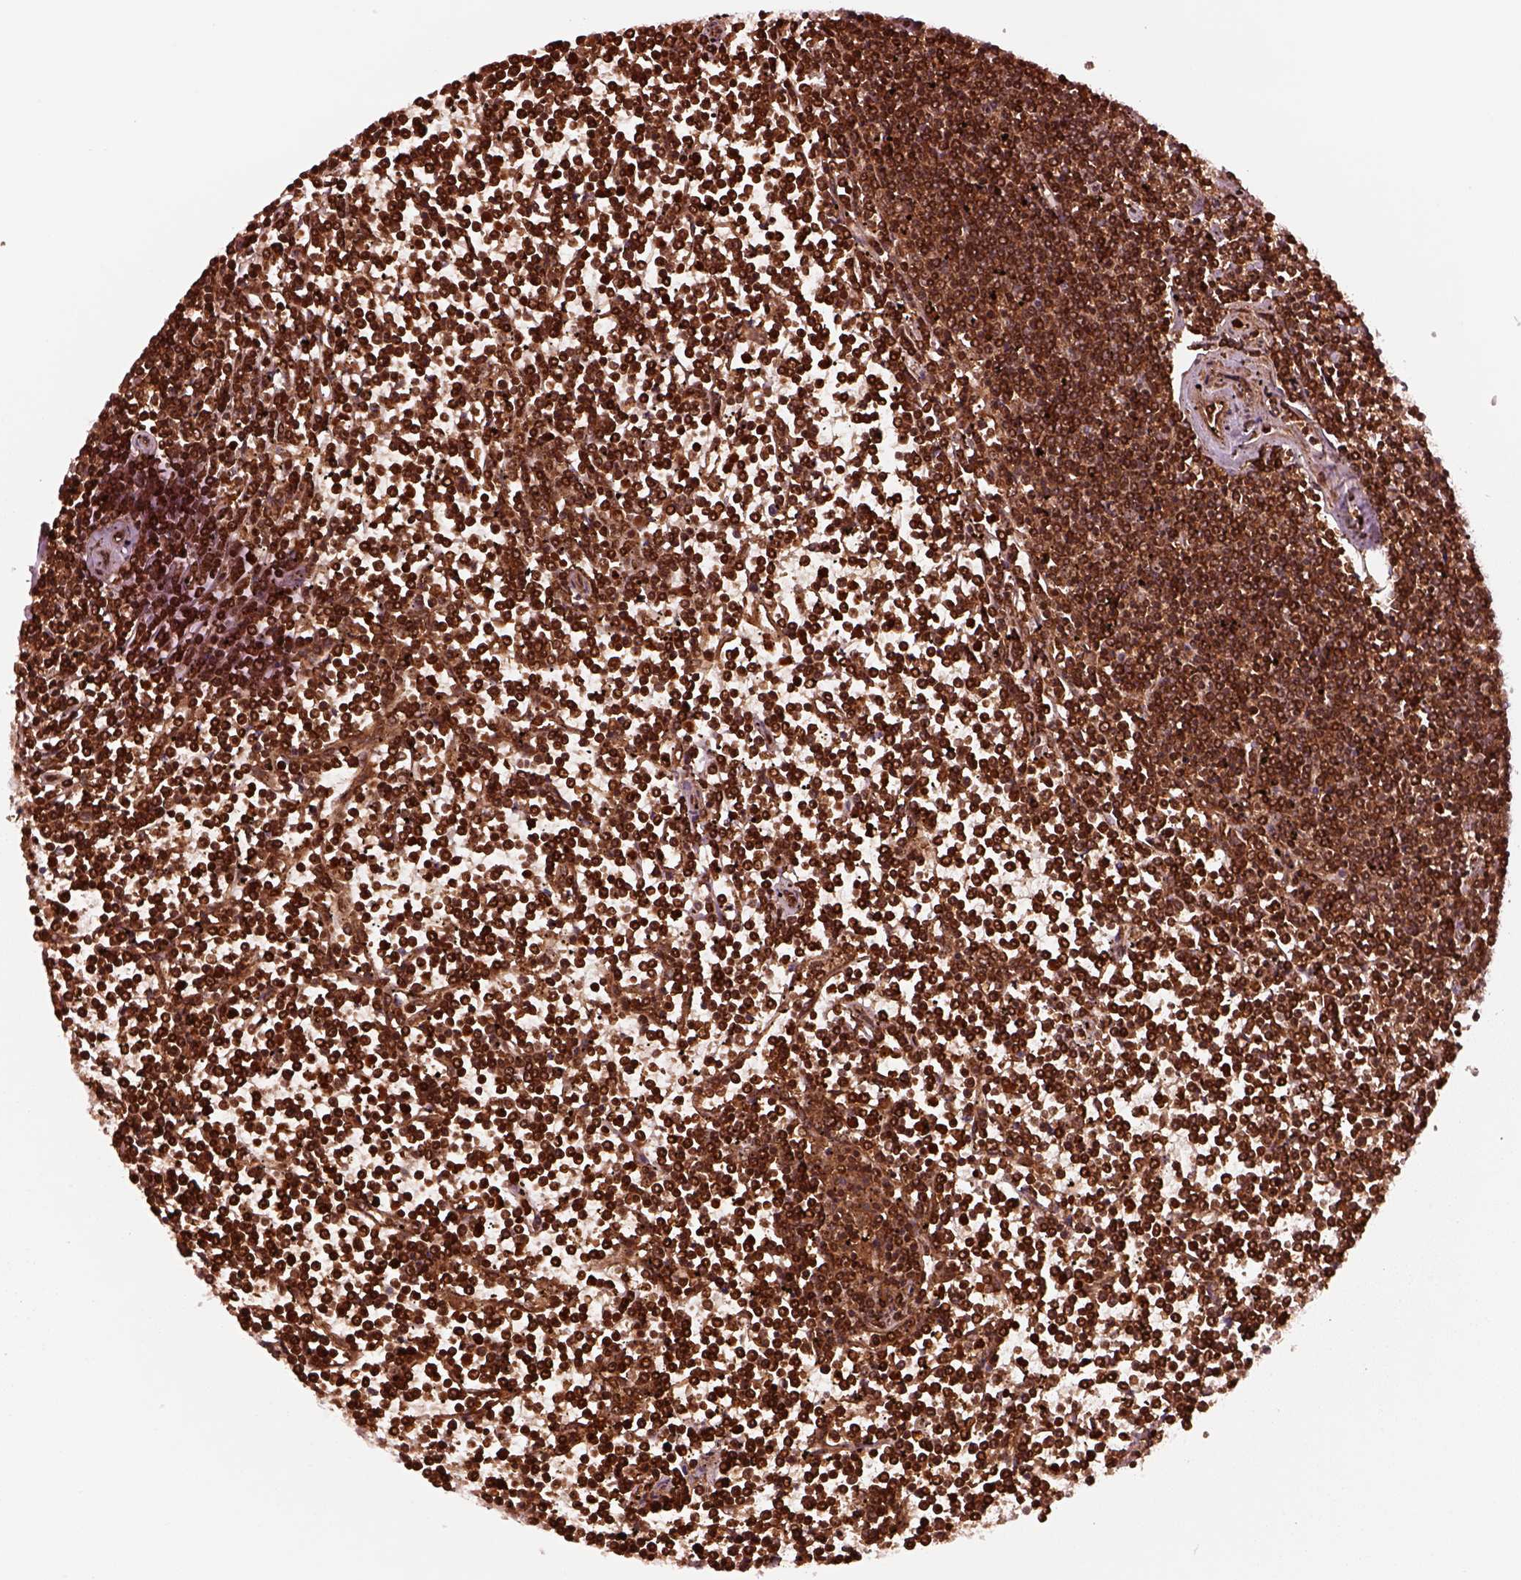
{"staining": {"intensity": "strong", "quantity": ">75%", "location": "cytoplasmic/membranous"}, "tissue": "lymphoma", "cell_type": "Tumor cells", "image_type": "cancer", "snomed": [{"axis": "morphology", "description": "Malignant lymphoma, non-Hodgkin's type, Low grade"}, {"axis": "topography", "description": "Spleen"}], "caption": "About >75% of tumor cells in human malignant lymphoma, non-Hodgkin's type (low-grade) display strong cytoplasmic/membranous protein staining as visualized by brown immunohistochemical staining.", "gene": "WASHC2A", "patient": {"sex": "female", "age": 19}}